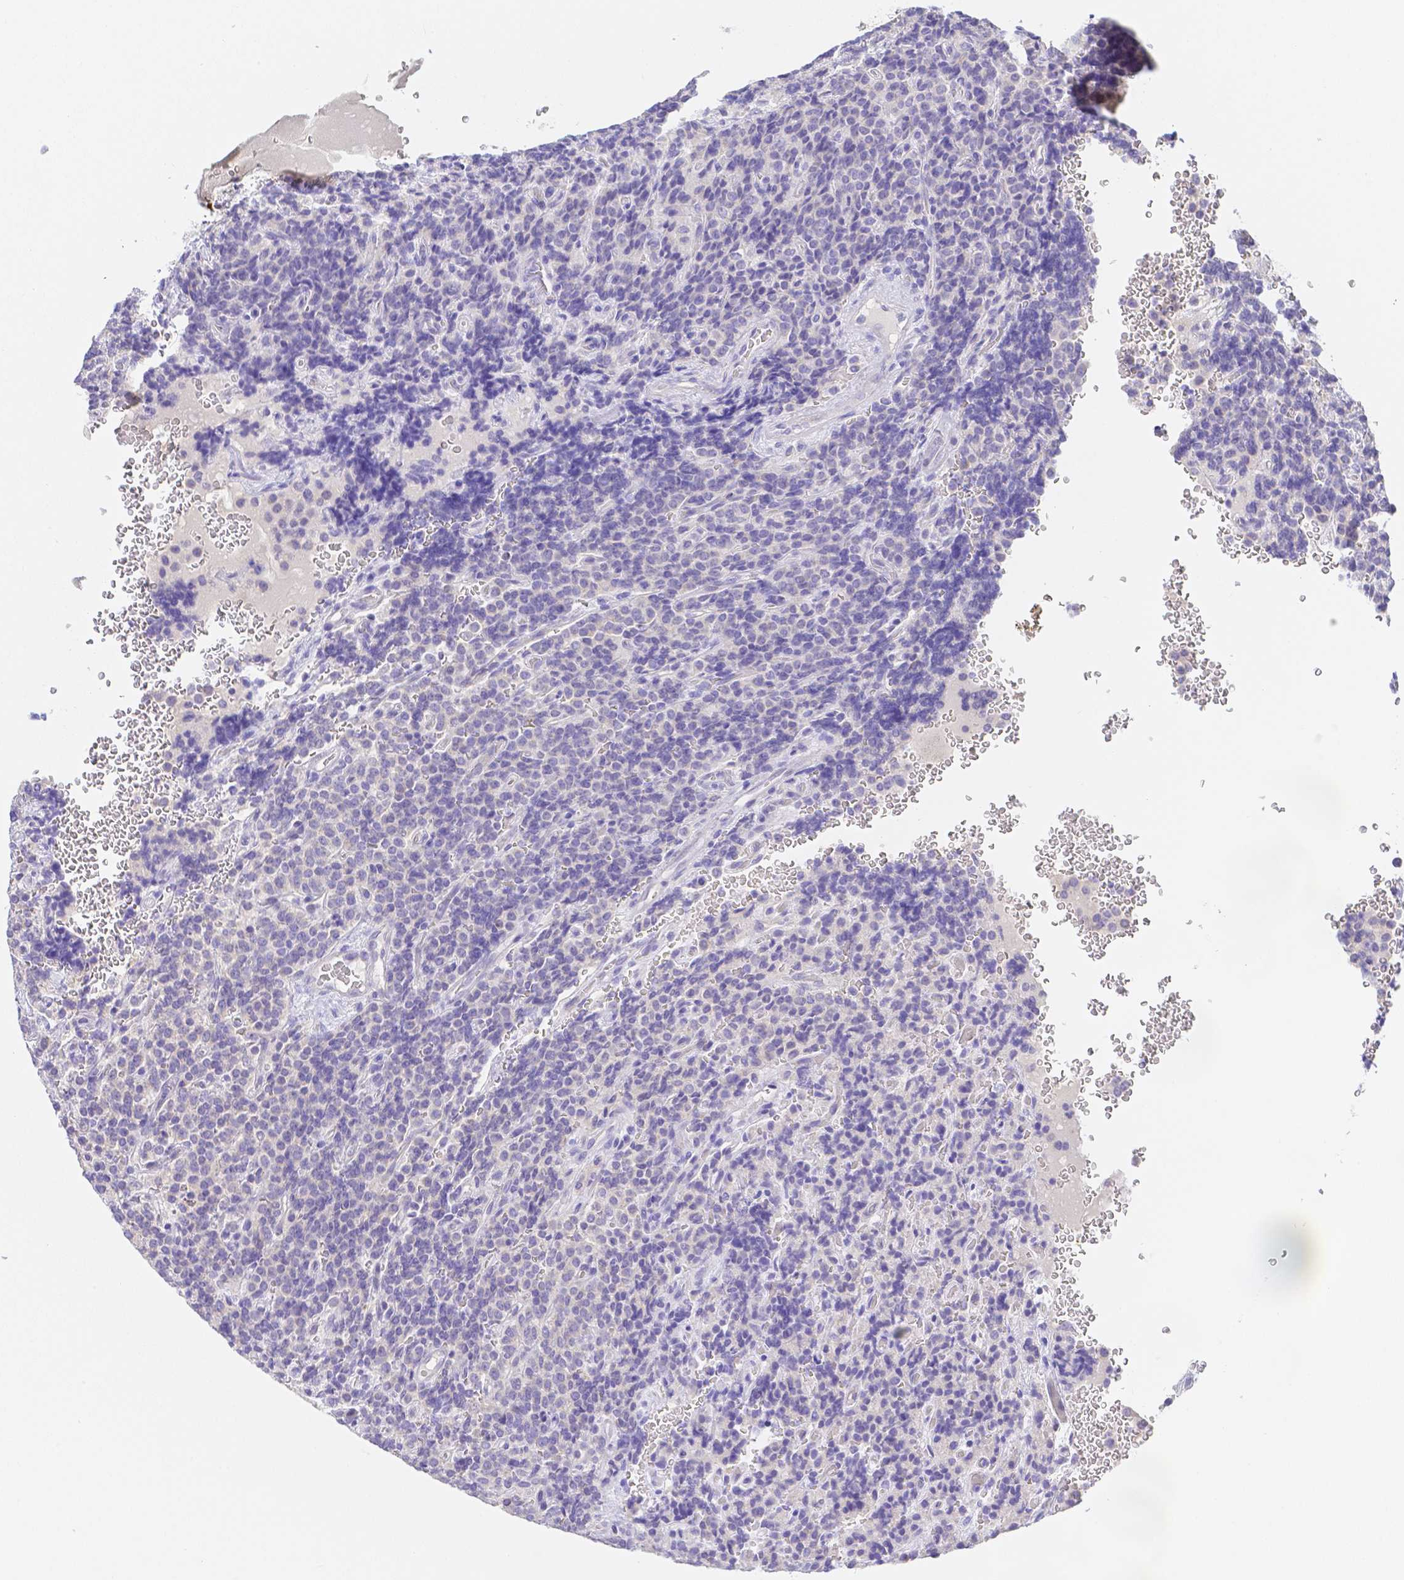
{"staining": {"intensity": "negative", "quantity": "none", "location": "none"}, "tissue": "carcinoid", "cell_type": "Tumor cells", "image_type": "cancer", "snomed": [{"axis": "morphology", "description": "Carcinoid, malignant, NOS"}, {"axis": "topography", "description": "Pancreas"}], "caption": "High magnification brightfield microscopy of carcinoid stained with DAB (3,3'-diaminobenzidine) (brown) and counterstained with hematoxylin (blue): tumor cells show no significant staining.", "gene": "ZG16B", "patient": {"sex": "male", "age": 36}}